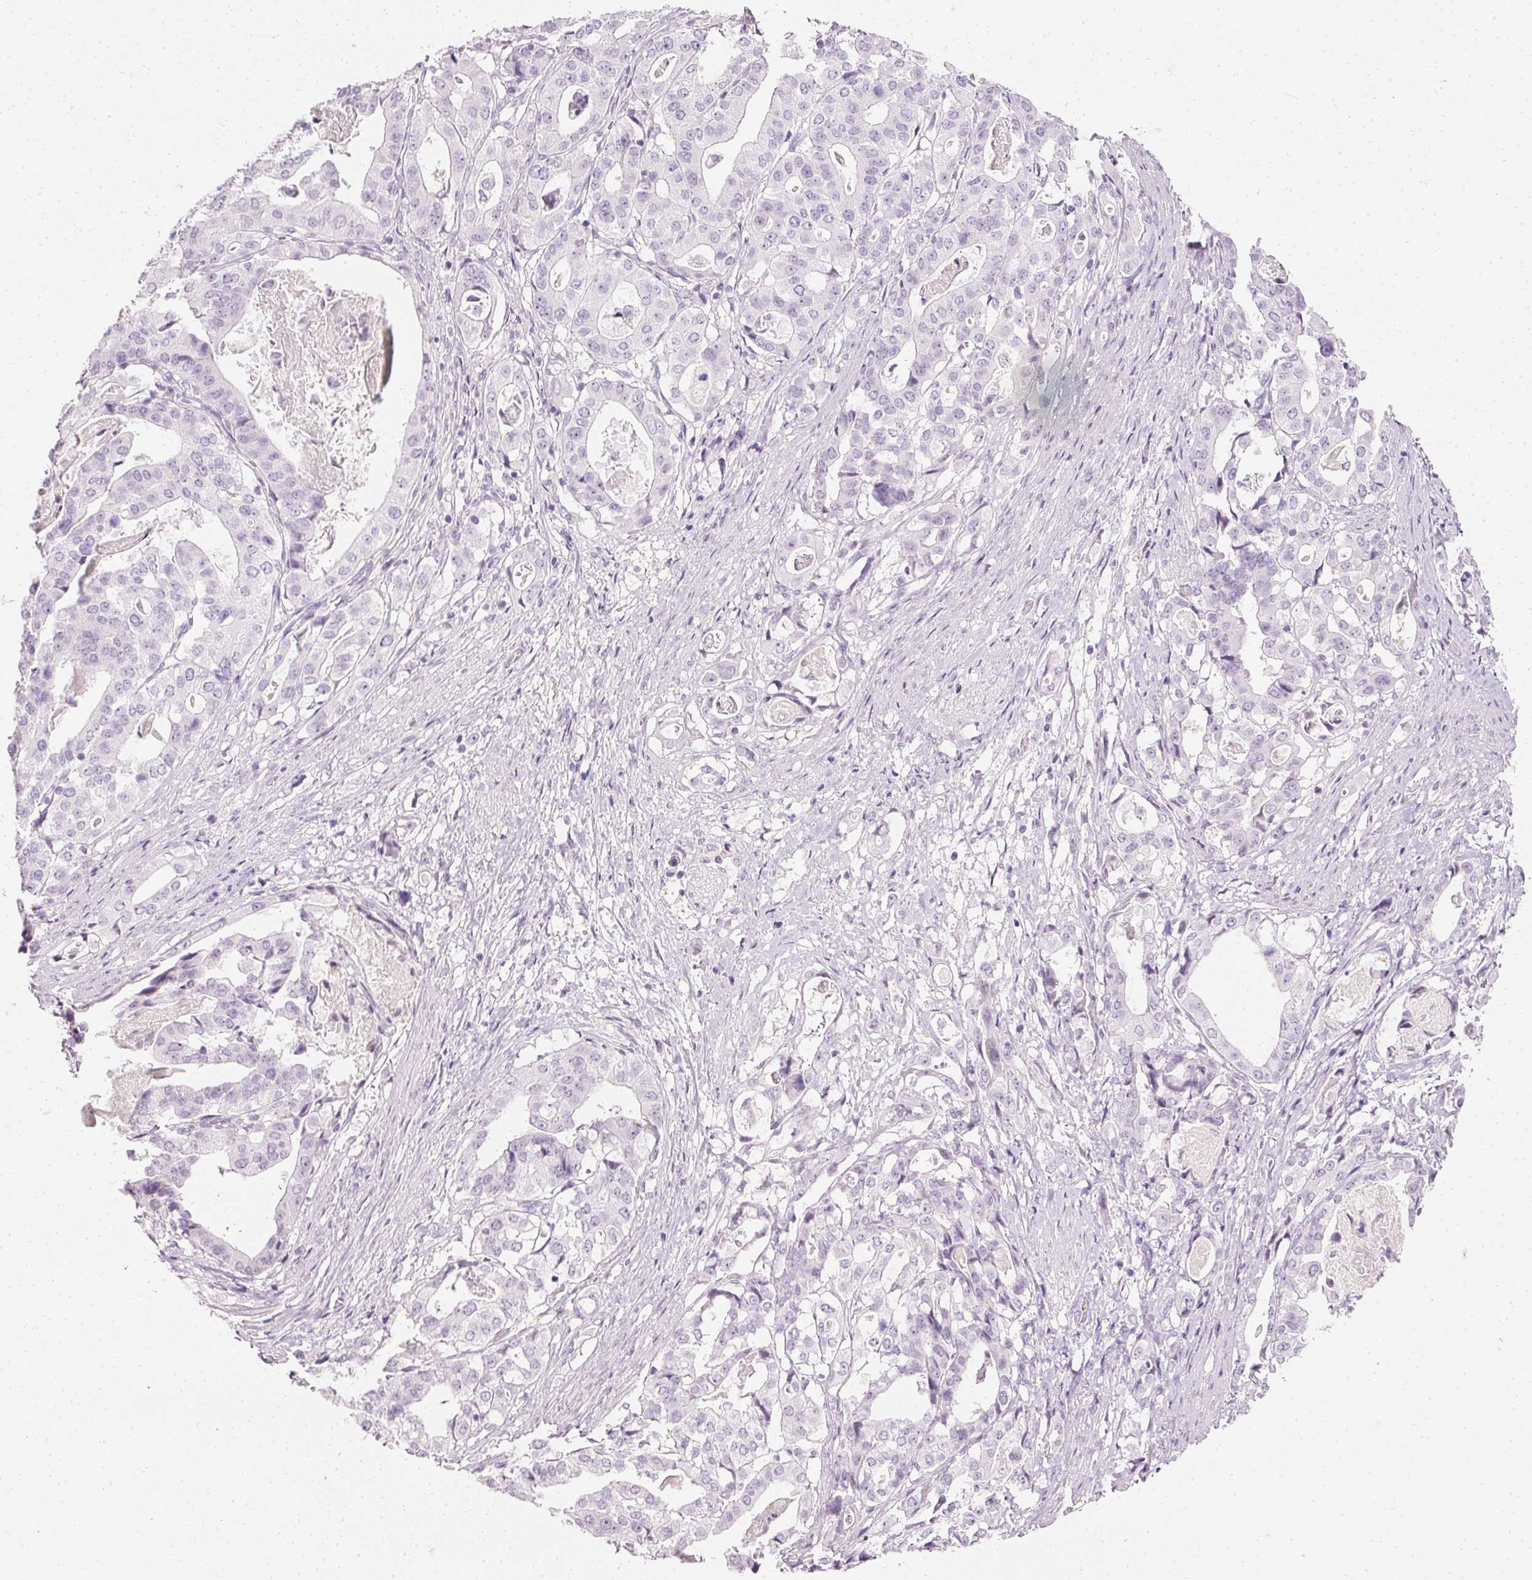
{"staining": {"intensity": "negative", "quantity": "none", "location": "none"}, "tissue": "stomach cancer", "cell_type": "Tumor cells", "image_type": "cancer", "snomed": [{"axis": "morphology", "description": "Adenocarcinoma, NOS"}, {"axis": "topography", "description": "Stomach"}], "caption": "Tumor cells show no significant protein positivity in adenocarcinoma (stomach).", "gene": "ELAVL3", "patient": {"sex": "male", "age": 48}}